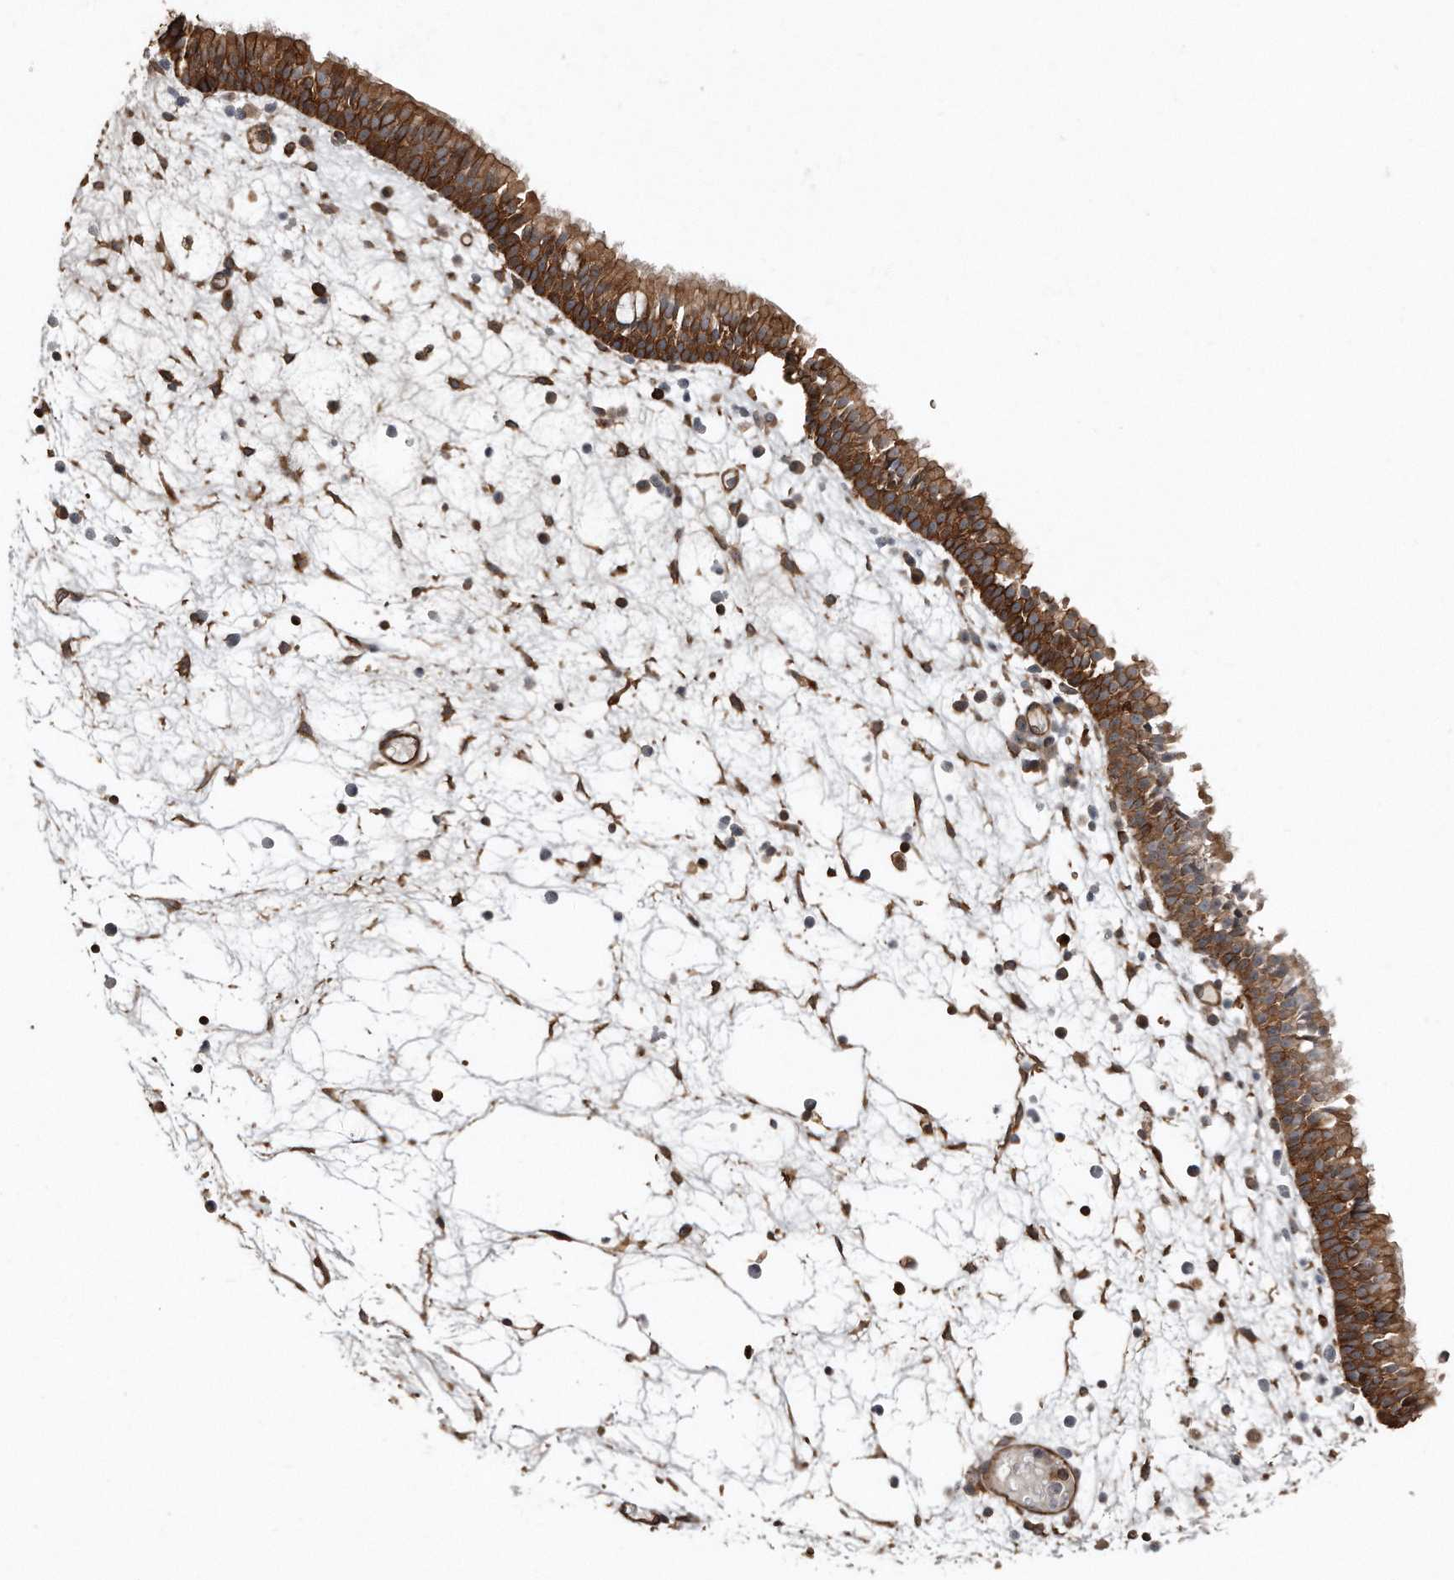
{"staining": {"intensity": "strong", "quantity": ">75%", "location": "cytoplasmic/membranous"}, "tissue": "nasopharynx", "cell_type": "Respiratory epithelial cells", "image_type": "normal", "snomed": [{"axis": "morphology", "description": "Normal tissue, NOS"}, {"axis": "morphology", "description": "Inflammation, NOS"}, {"axis": "morphology", "description": "Malignant melanoma, Metastatic site"}, {"axis": "topography", "description": "Nasopharynx"}], "caption": "Immunohistochemistry (IHC) staining of normal nasopharynx, which demonstrates high levels of strong cytoplasmic/membranous staining in about >75% of respiratory epithelial cells indicating strong cytoplasmic/membranous protein positivity. The staining was performed using DAB (3,3'-diaminobenzidine) (brown) for protein detection and nuclei were counterstained in hematoxylin (blue).", "gene": "SNAP47", "patient": {"sex": "male", "age": 70}}